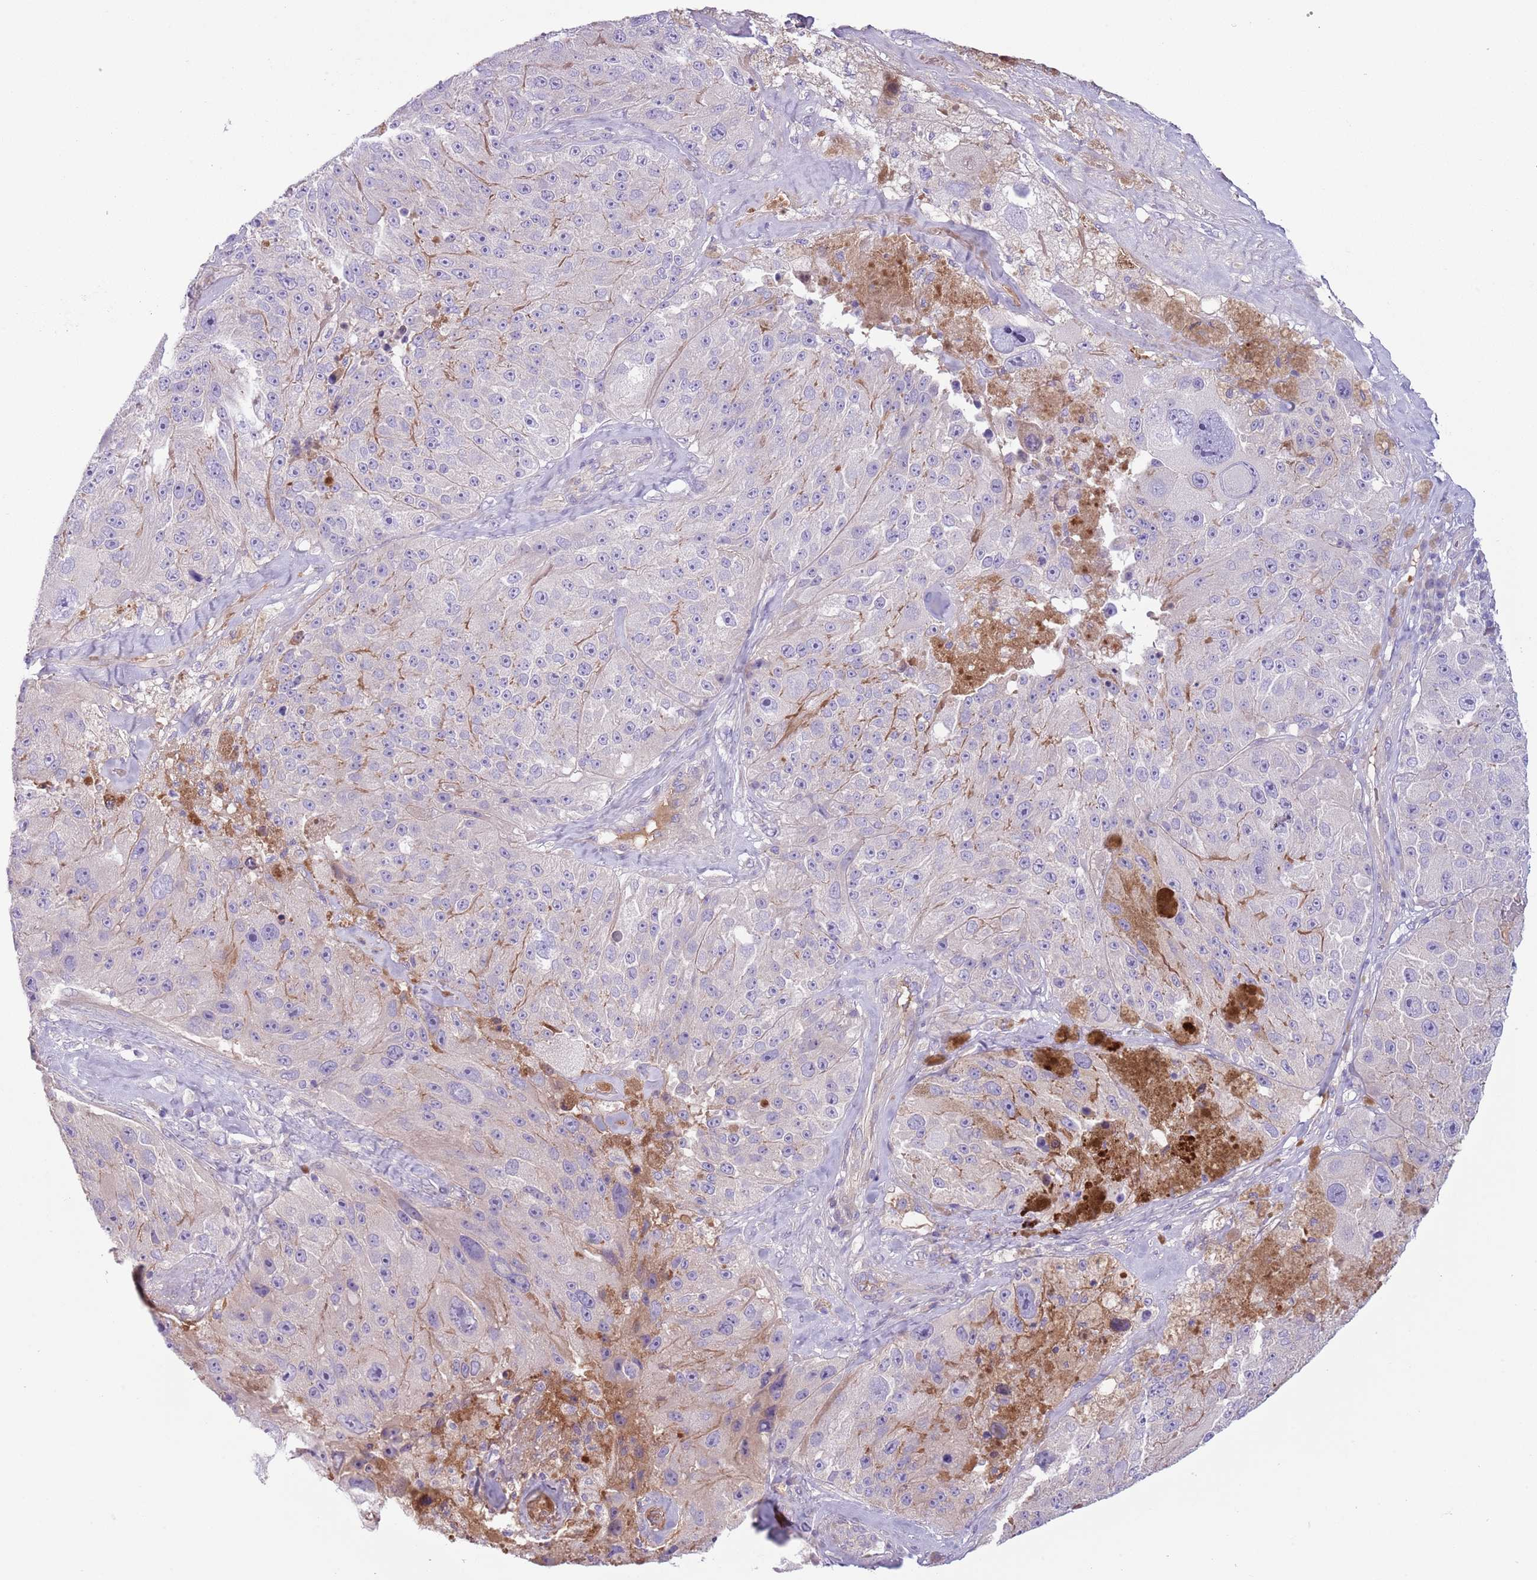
{"staining": {"intensity": "negative", "quantity": "none", "location": "none"}, "tissue": "melanoma", "cell_type": "Tumor cells", "image_type": "cancer", "snomed": [{"axis": "morphology", "description": "Malignant melanoma, Metastatic site"}, {"axis": "topography", "description": "Lymph node"}], "caption": "A micrograph of malignant melanoma (metastatic site) stained for a protein shows no brown staining in tumor cells.", "gene": "CFH", "patient": {"sex": "male", "age": 62}}